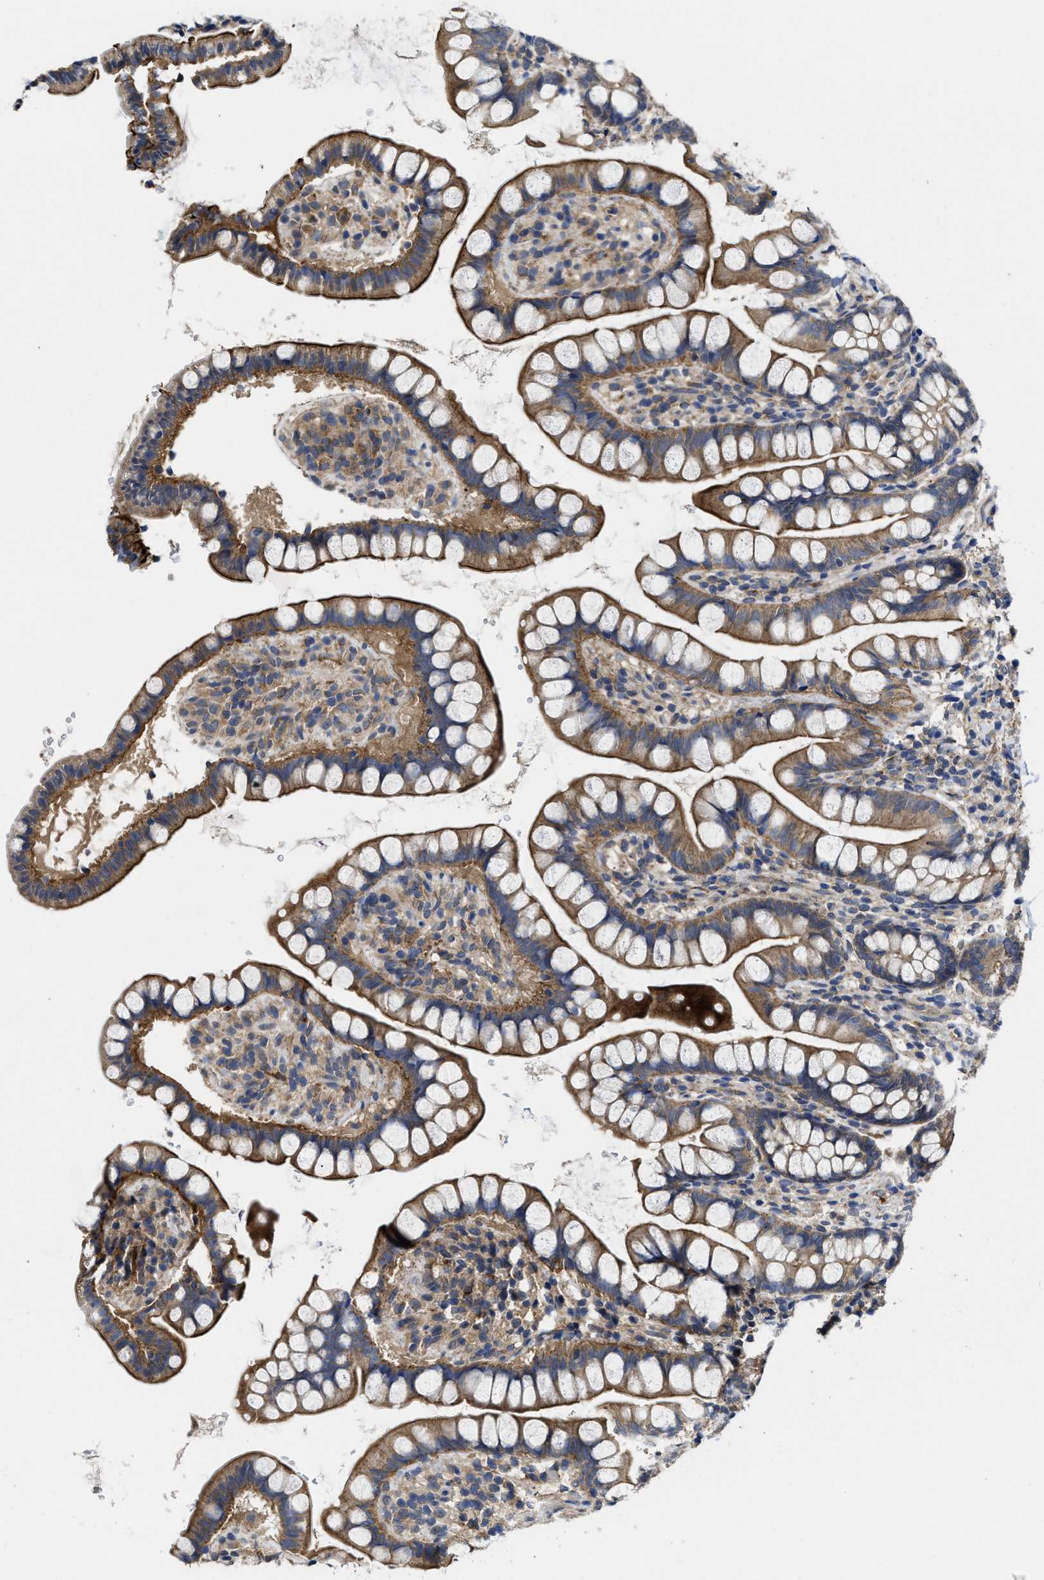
{"staining": {"intensity": "moderate", "quantity": ">75%", "location": "cytoplasmic/membranous"}, "tissue": "small intestine", "cell_type": "Glandular cells", "image_type": "normal", "snomed": [{"axis": "morphology", "description": "Normal tissue, NOS"}, {"axis": "topography", "description": "Small intestine"}], "caption": "Immunohistochemical staining of normal small intestine demonstrates medium levels of moderate cytoplasmic/membranous positivity in about >75% of glandular cells.", "gene": "PKD2", "patient": {"sex": "female", "age": 84}}